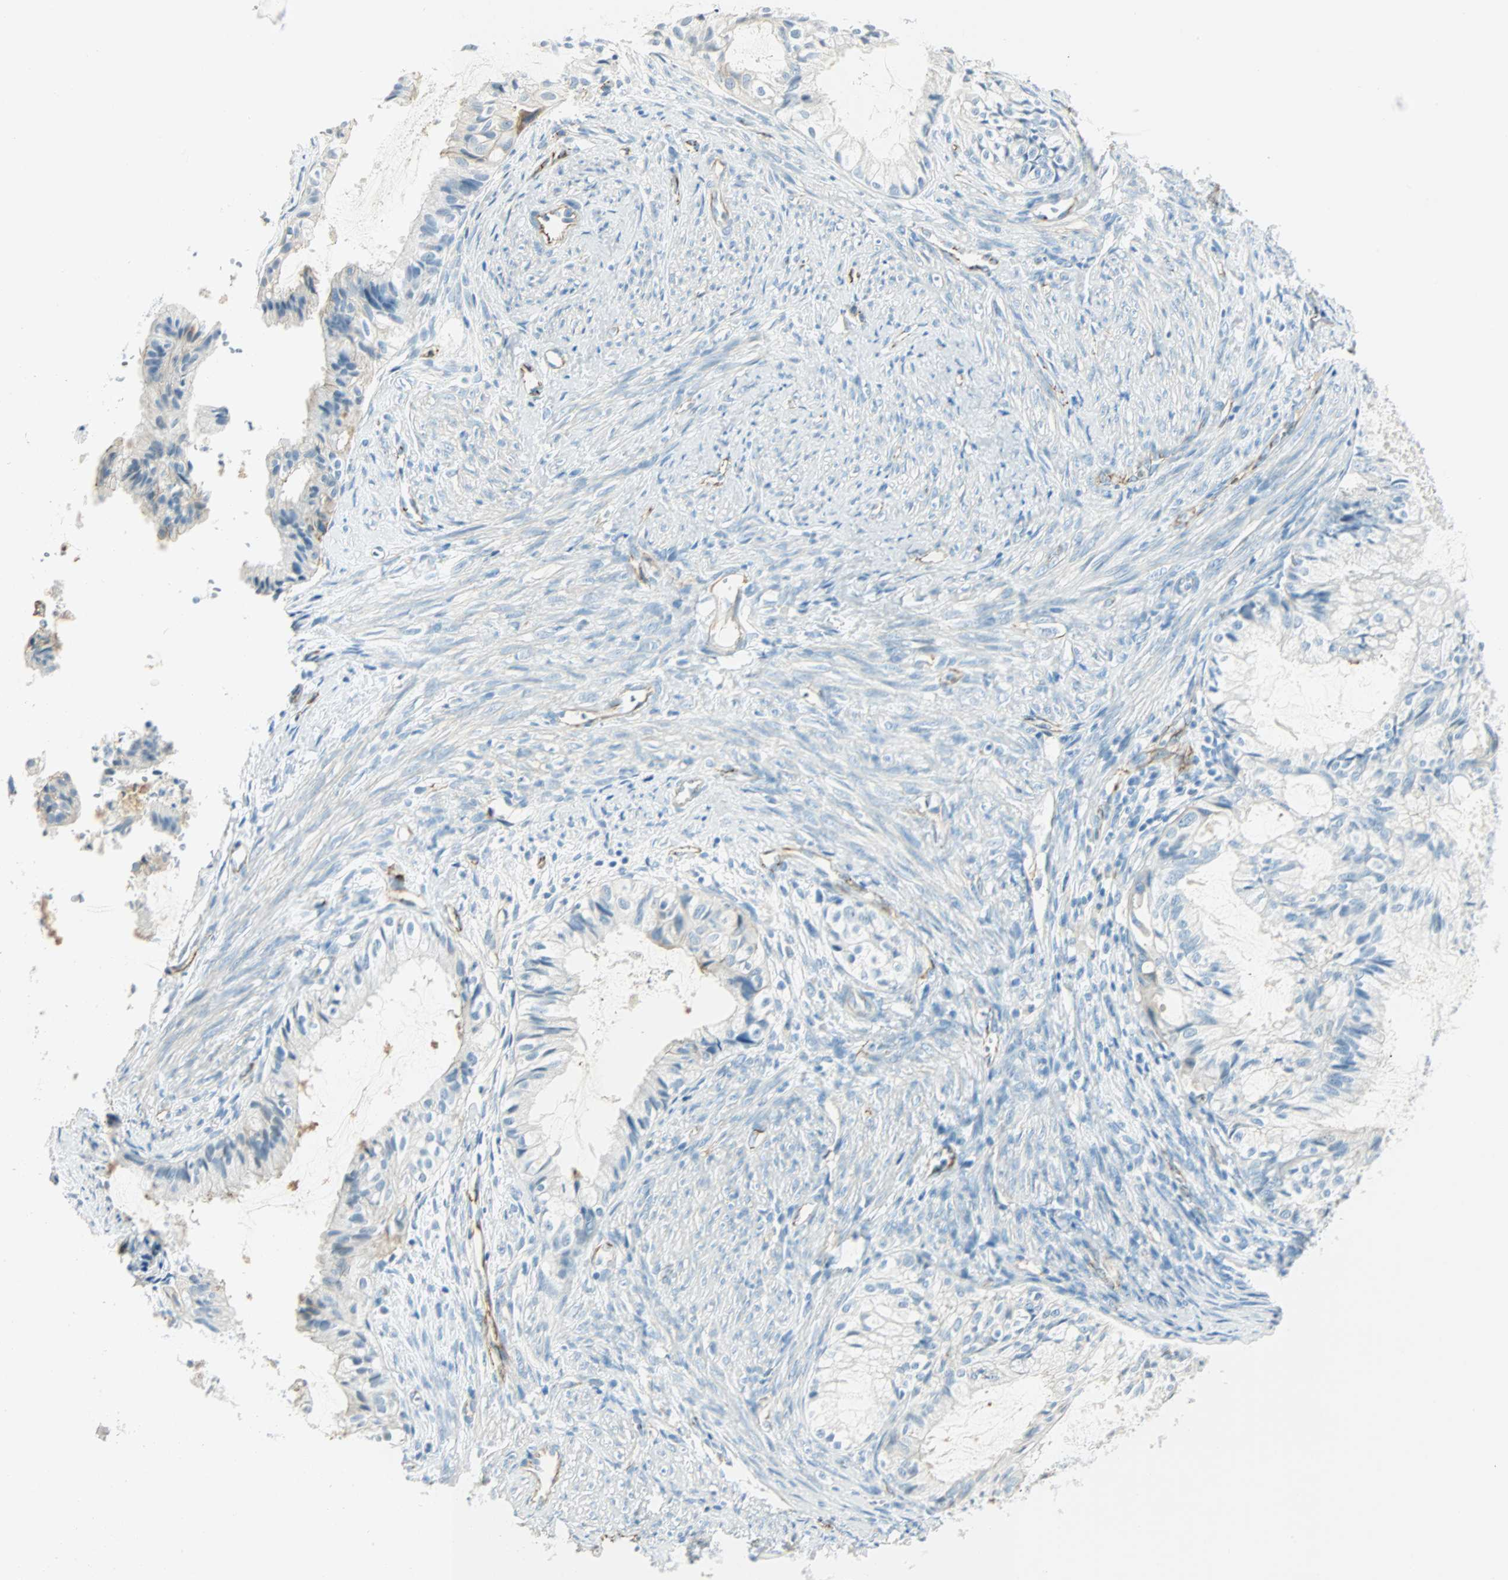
{"staining": {"intensity": "weak", "quantity": "25%-75%", "location": "cytoplasmic/membranous"}, "tissue": "cervical cancer", "cell_type": "Tumor cells", "image_type": "cancer", "snomed": [{"axis": "morphology", "description": "Normal tissue, NOS"}, {"axis": "morphology", "description": "Adenocarcinoma, NOS"}, {"axis": "topography", "description": "Cervix"}, {"axis": "topography", "description": "Endometrium"}], "caption": "This is a photomicrograph of IHC staining of adenocarcinoma (cervical), which shows weak staining in the cytoplasmic/membranous of tumor cells.", "gene": "VPS9D1", "patient": {"sex": "female", "age": 86}}